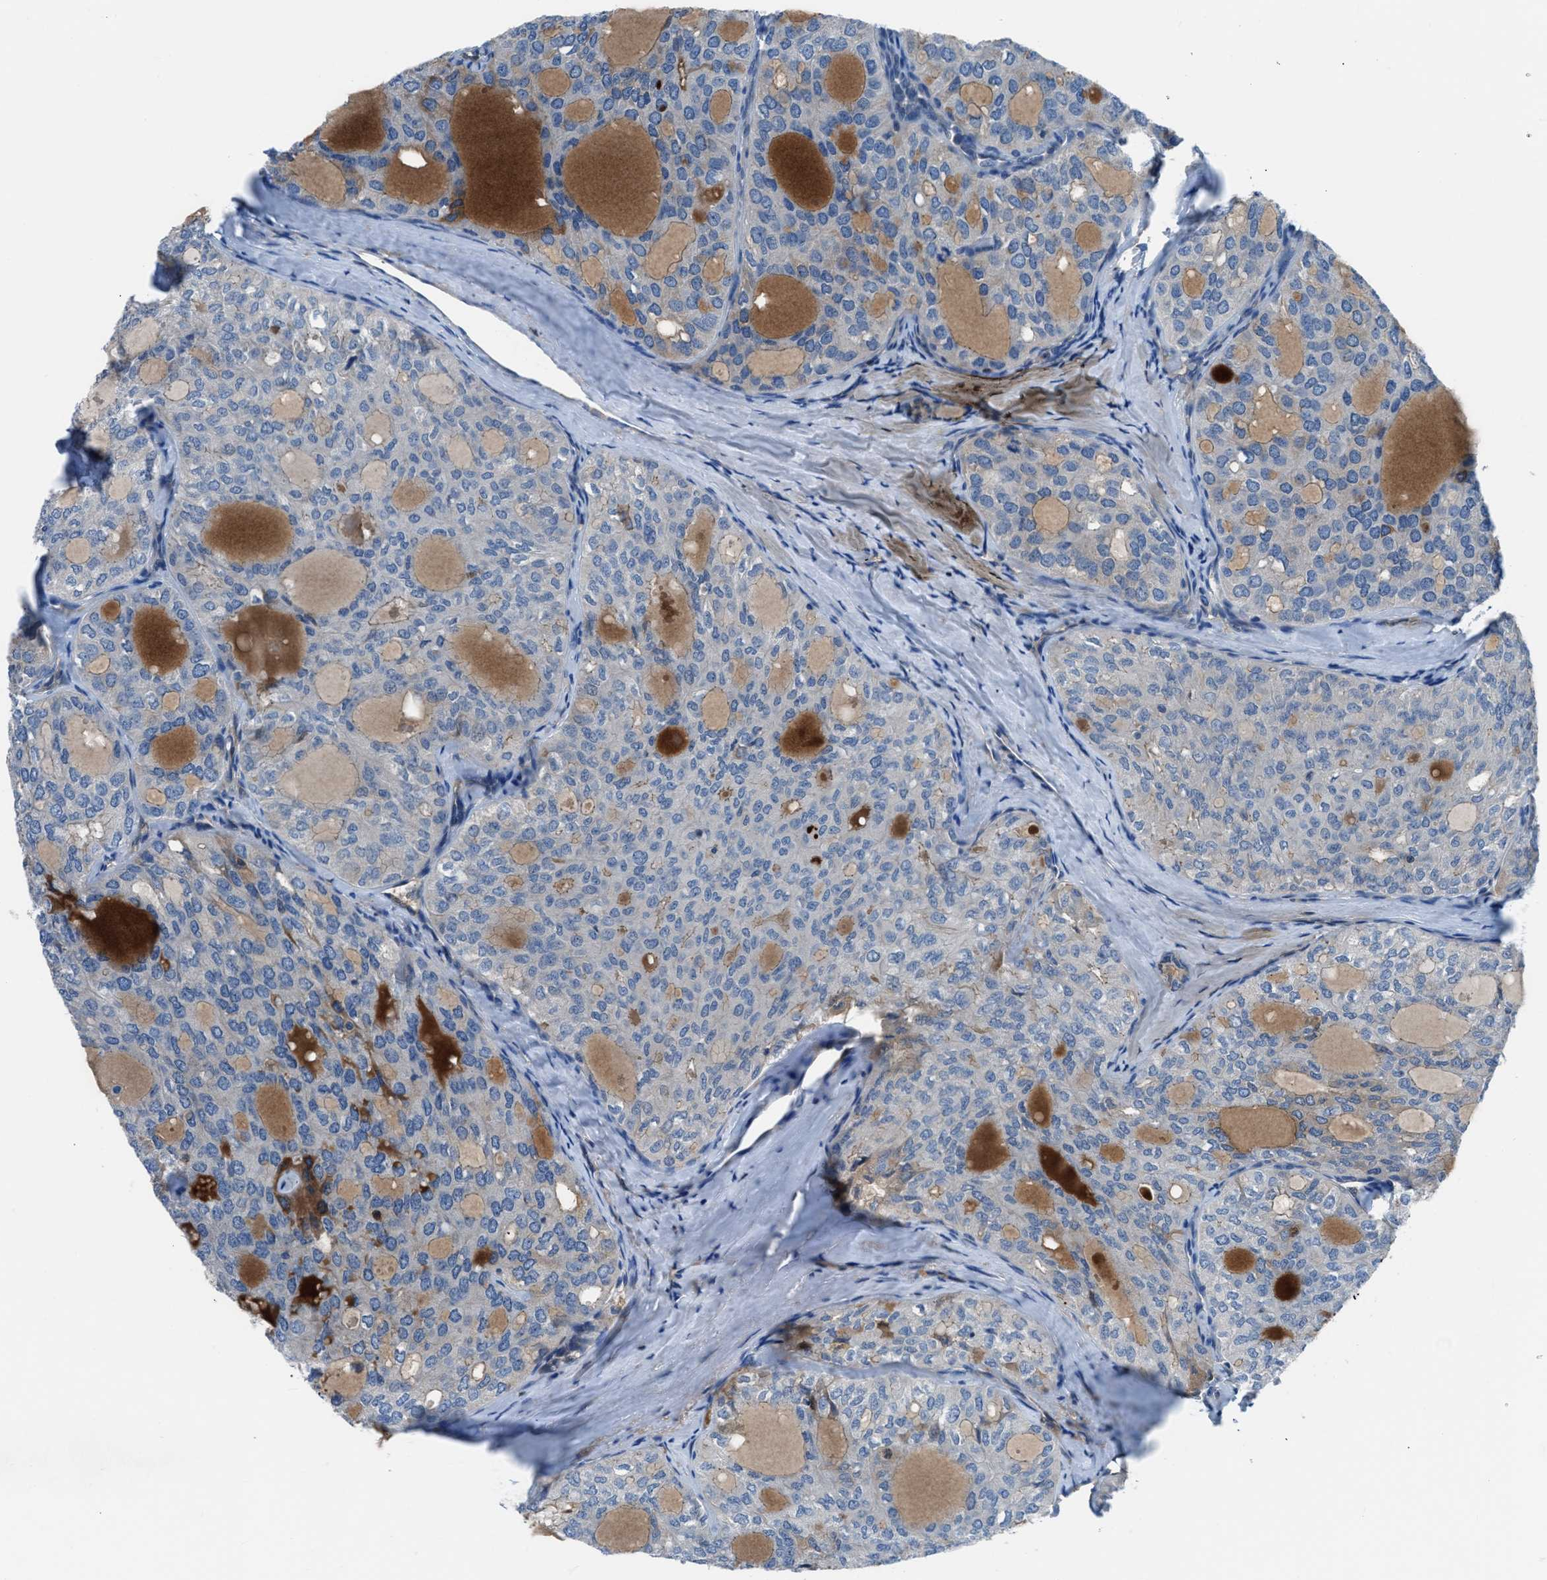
{"staining": {"intensity": "negative", "quantity": "none", "location": "none"}, "tissue": "thyroid cancer", "cell_type": "Tumor cells", "image_type": "cancer", "snomed": [{"axis": "morphology", "description": "Follicular adenoma carcinoma, NOS"}, {"axis": "topography", "description": "Thyroid gland"}], "caption": "An immunohistochemistry (IHC) image of follicular adenoma carcinoma (thyroid) is shown. There is no staining in tumor cells of follicular adenoma carcinoma (thyroid).", "gene": "SLC38A6", "patient": {"sex": "male", "age": 75}}